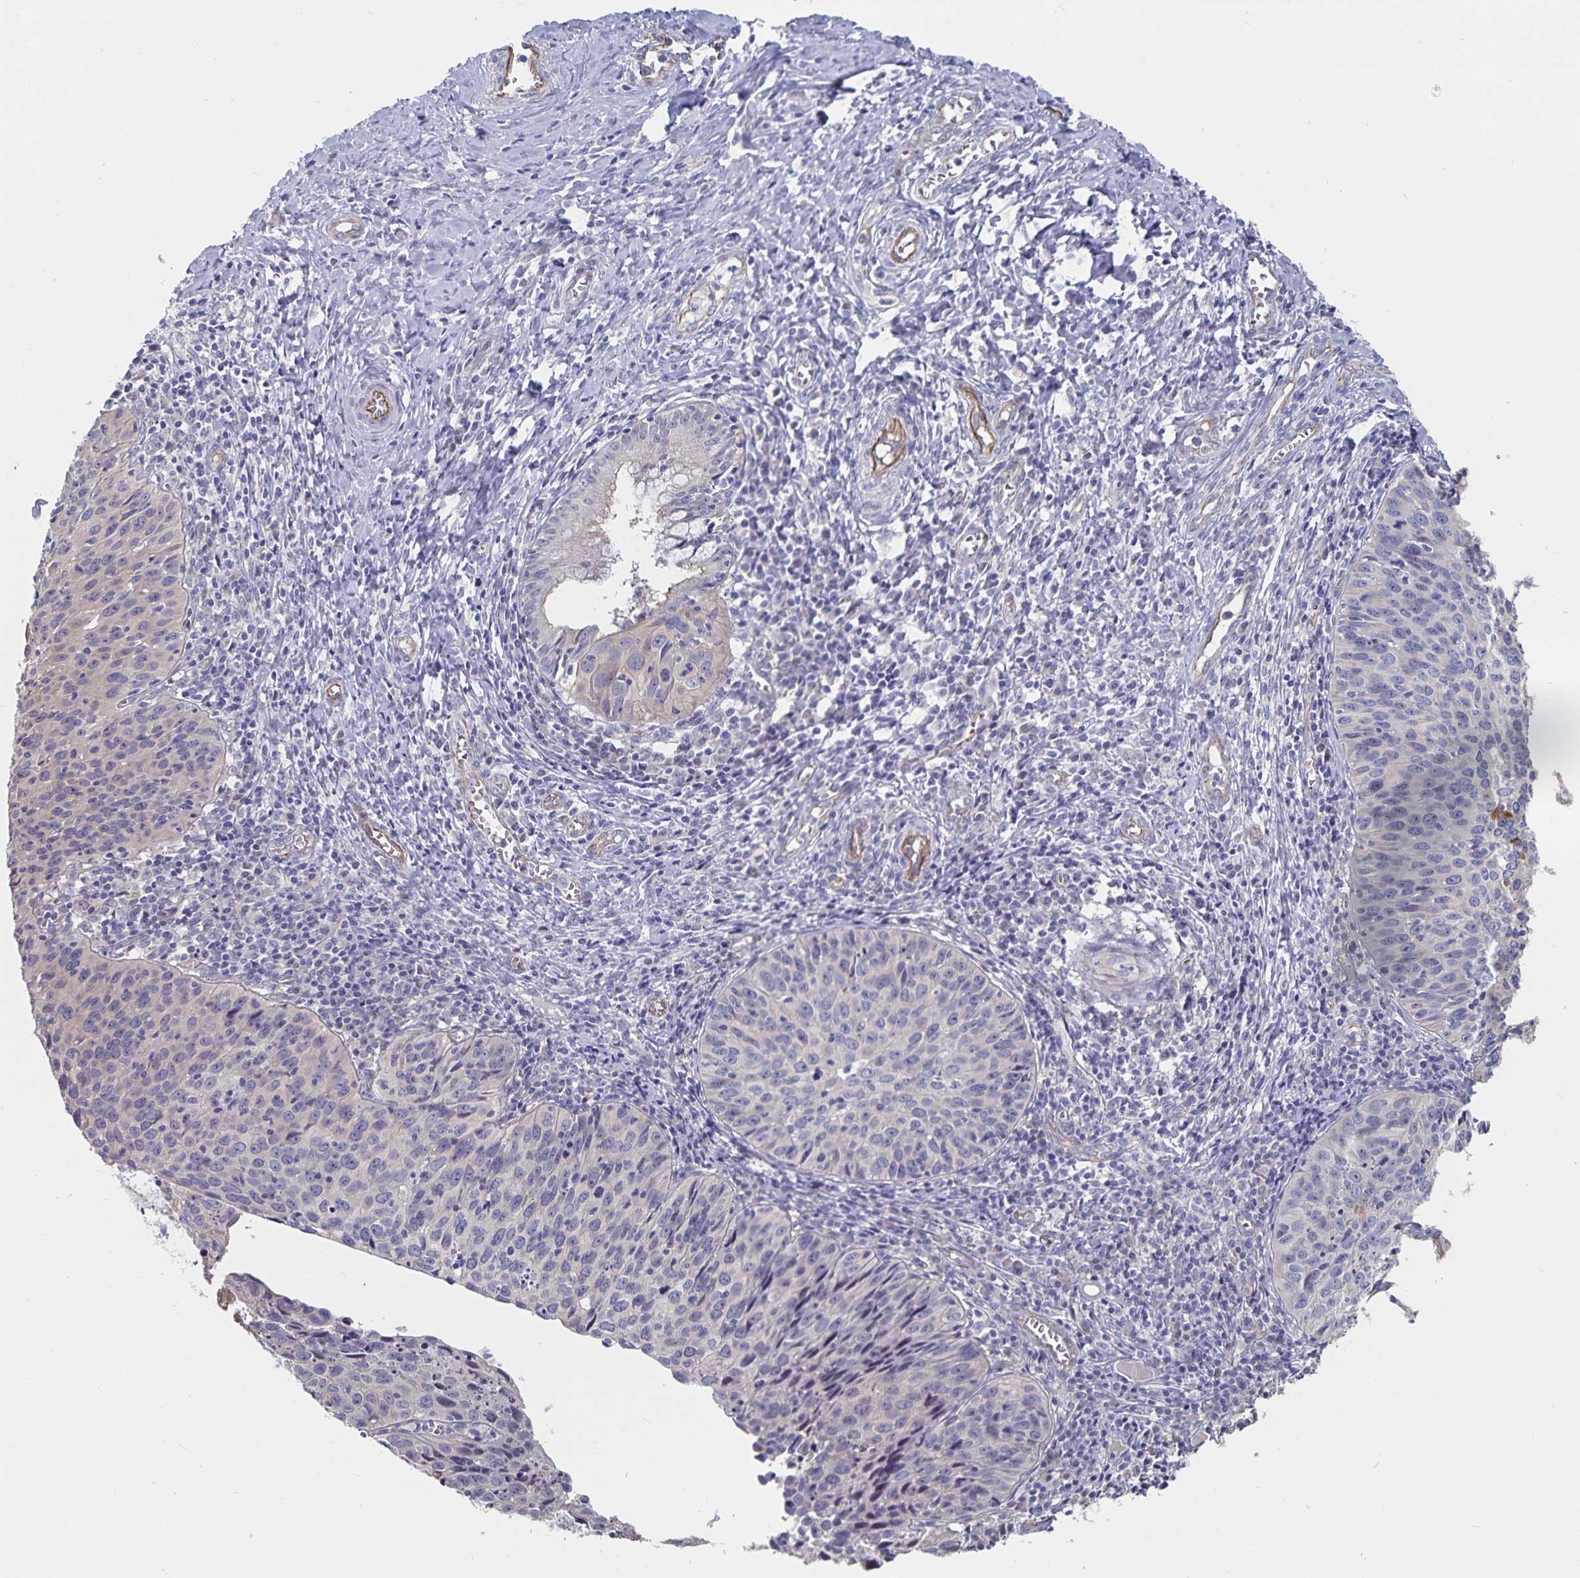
{"staining": {"intensity": "moderate", "quantity": "<25%", "location": "cytoplasmic/membranous"}, "tissue": "cervical cancer", "cell_type": "Tumor cells", "image_type": "cancer", "snomed": [{"axis": "morphology", "description": "Squamous cell carcinoma, NOS"}, {"axis": "topography", "description": "Cervix"}], "caption": "This histopathology image demonstrates immunohistochemistry (IHC) staining of cervical cancer (squamous cell carcinoma), with low moderate cytoplasmic/membranous positivity in approximately <25% of tumor cells.", "gene": "SSTR1", "patient": {"sex": "female", "age": 31}}